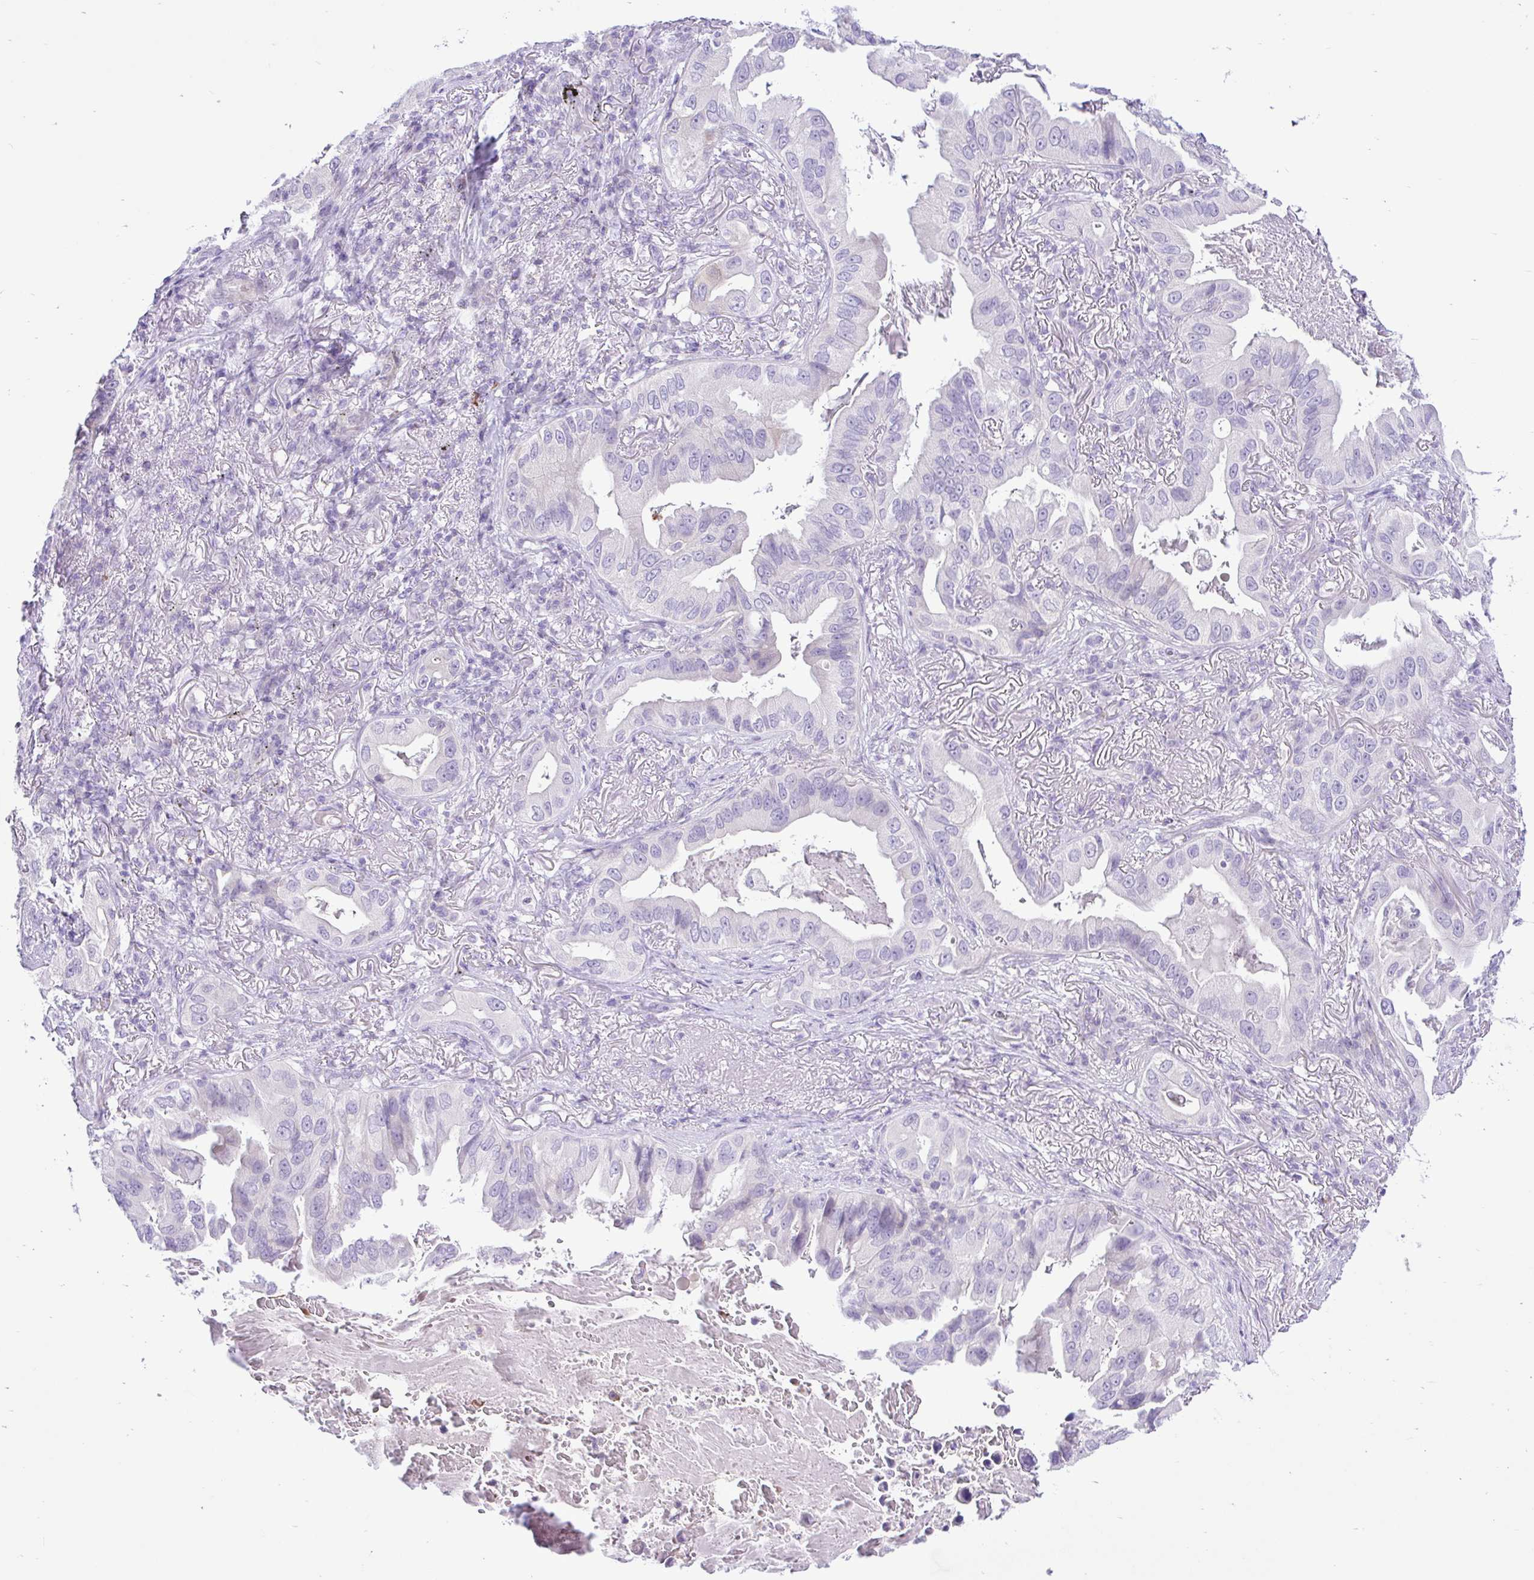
{"staining": {"intensity": "negative", "quantity": "none", "location": "none"}, "tissue": "lung cancer", "cell_type": "Tumor cells", "image_type": "cancer", "snomed": [{"axis": "morphology", "description": "Adenocarcinoma, NOS"}, {"axis": "topography", "description": "Lung"}], "caption": "This micrograph is of lung cancer stained with IHC to label a protein in brown with the nuclei are counter-stained blue. There is no staining in tumor cells.", "gene": "ZNF101", "patient": {"sex": "female", "age": 69}}